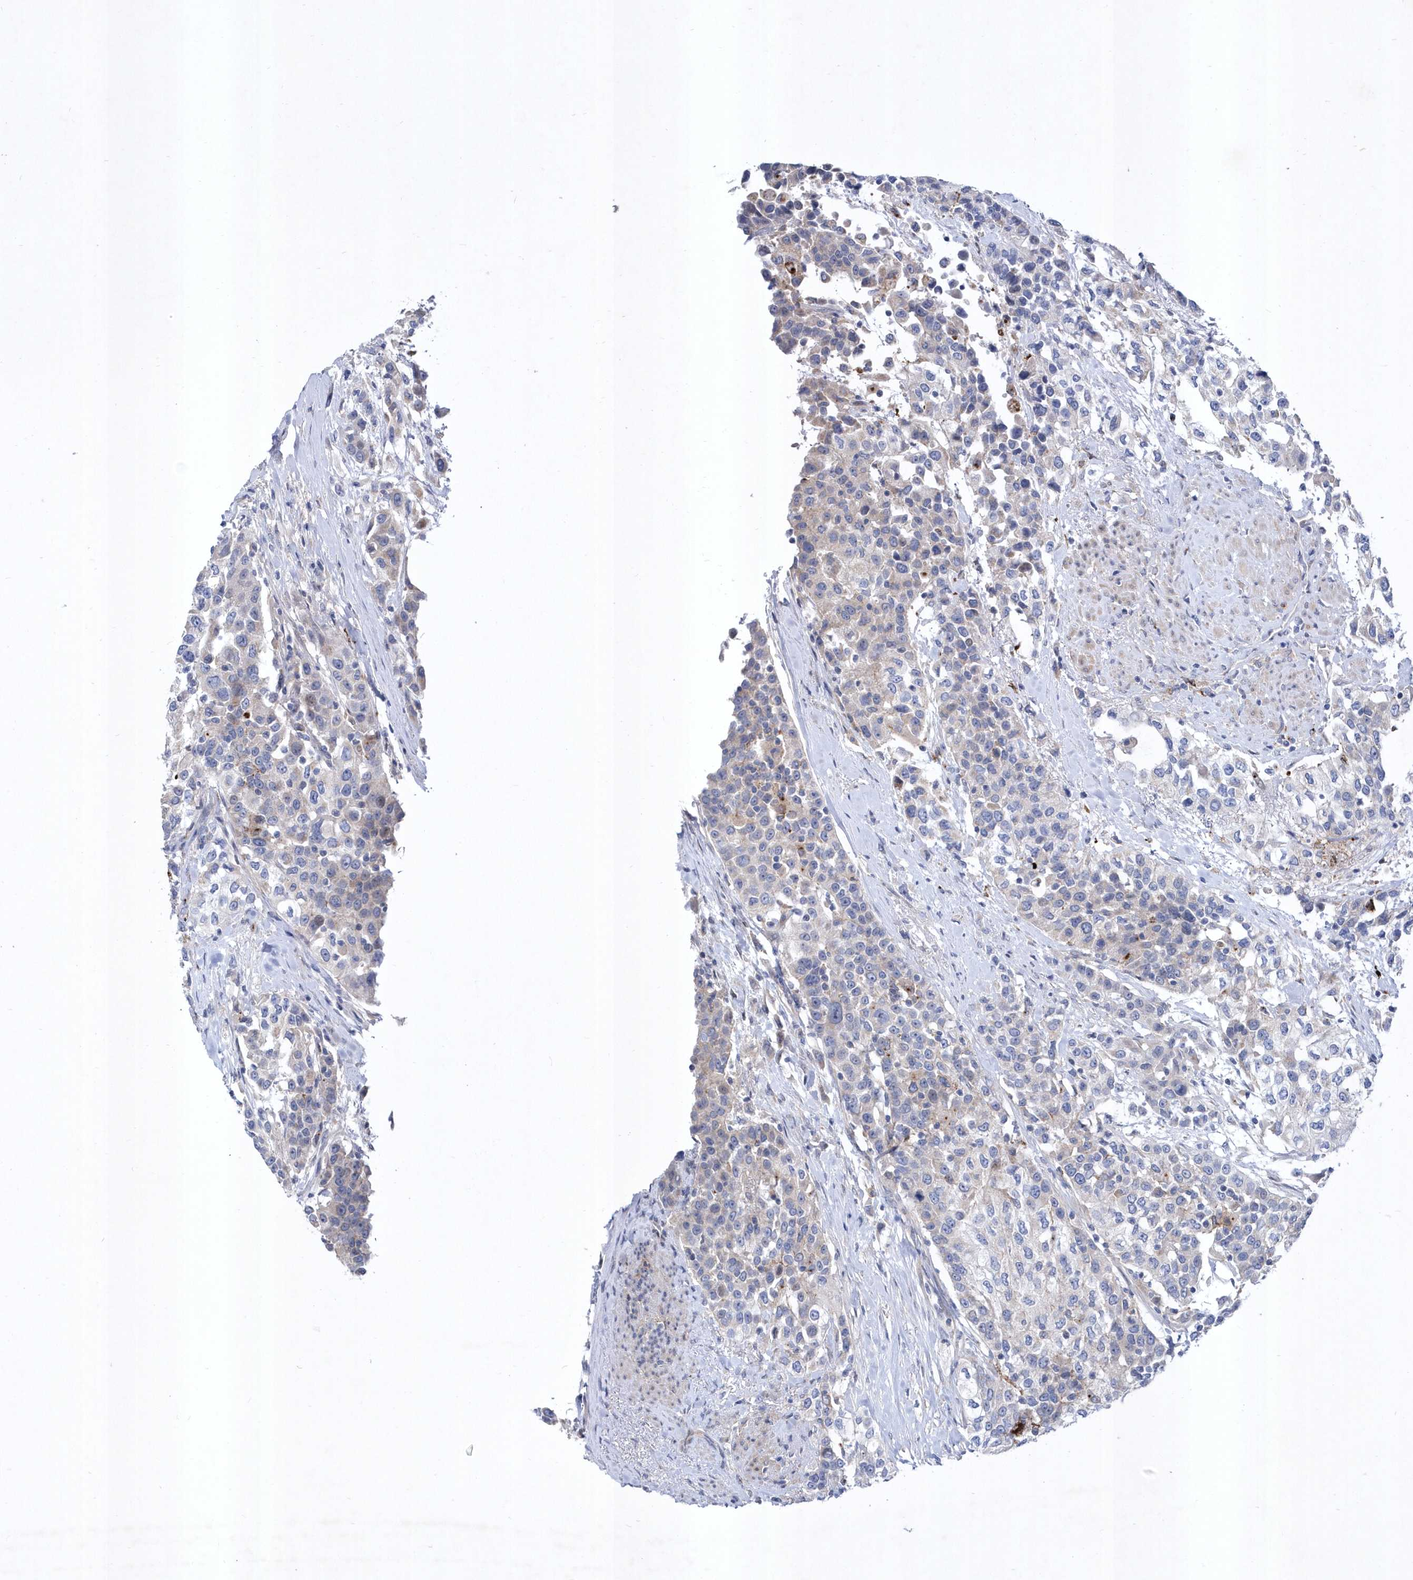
{"staining": {"intensity": "weak", "quantity": "<25%", "location": "cytoplasmic/membranous"}, "tissue": "urothelial cancer", "cell_type": "Tumor cells", "image_type": "cancer", "snomed": [{"axis": "morphology", "description": "Urothelial carcinoma, High grade"}, {"axis": "topography", "description": "Urinary bladder"}], "caption": "An IHC micrograph of urothelial carcinoma (high-grade) is shown. There is no staining in tumor cells of urothelial carcinoma (high-grade).", "gene": "LONRF2", "patient": {"sex": "female", "age": 80}}